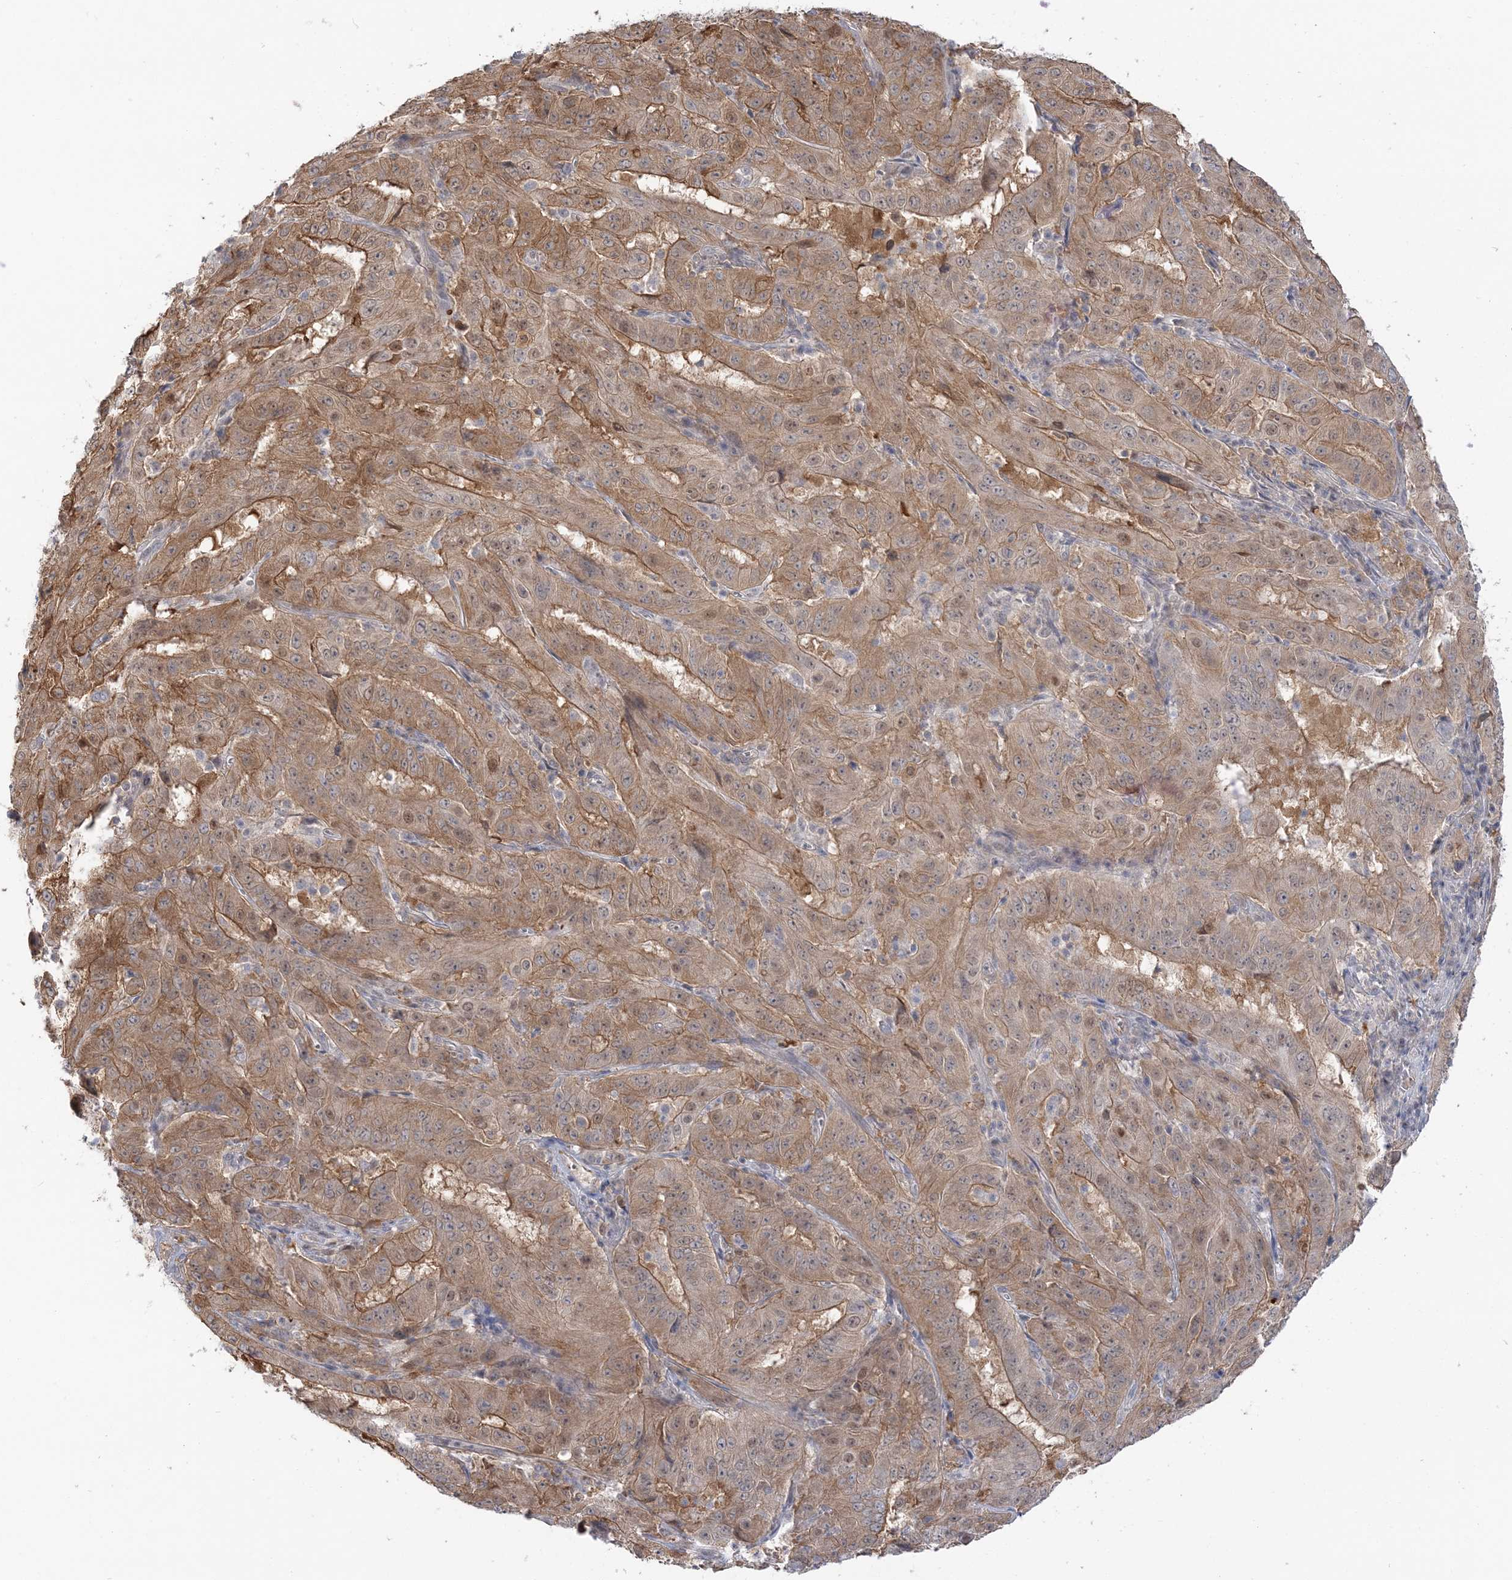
{"staining": {"intensity": "moderate", "quantity": ">75%", "location": "cytoplasmic/membranous,nuclear"}, "tissue": "pancreatic cancer", "cell_type": "Tumor cells", "image_type": "cancer", "snomed": [{"axis": "morphology", "description": "Adenocarcinoma, NOS"}, {"axis": "topography", "description": "Pancreas"}], "caption": "The photomicrograph displays immunohistochemical staining of pancreatic cancer (adenocarcinoma). There is moderate cytoplasmic/membranous and nuclear staining is seen in approximately >75% of tumor cells. The protein of interest is shown in brown color, while the nuclei are stained blue.", "gene": "THADA", "patient": {"sex": "male", "age": 63}}